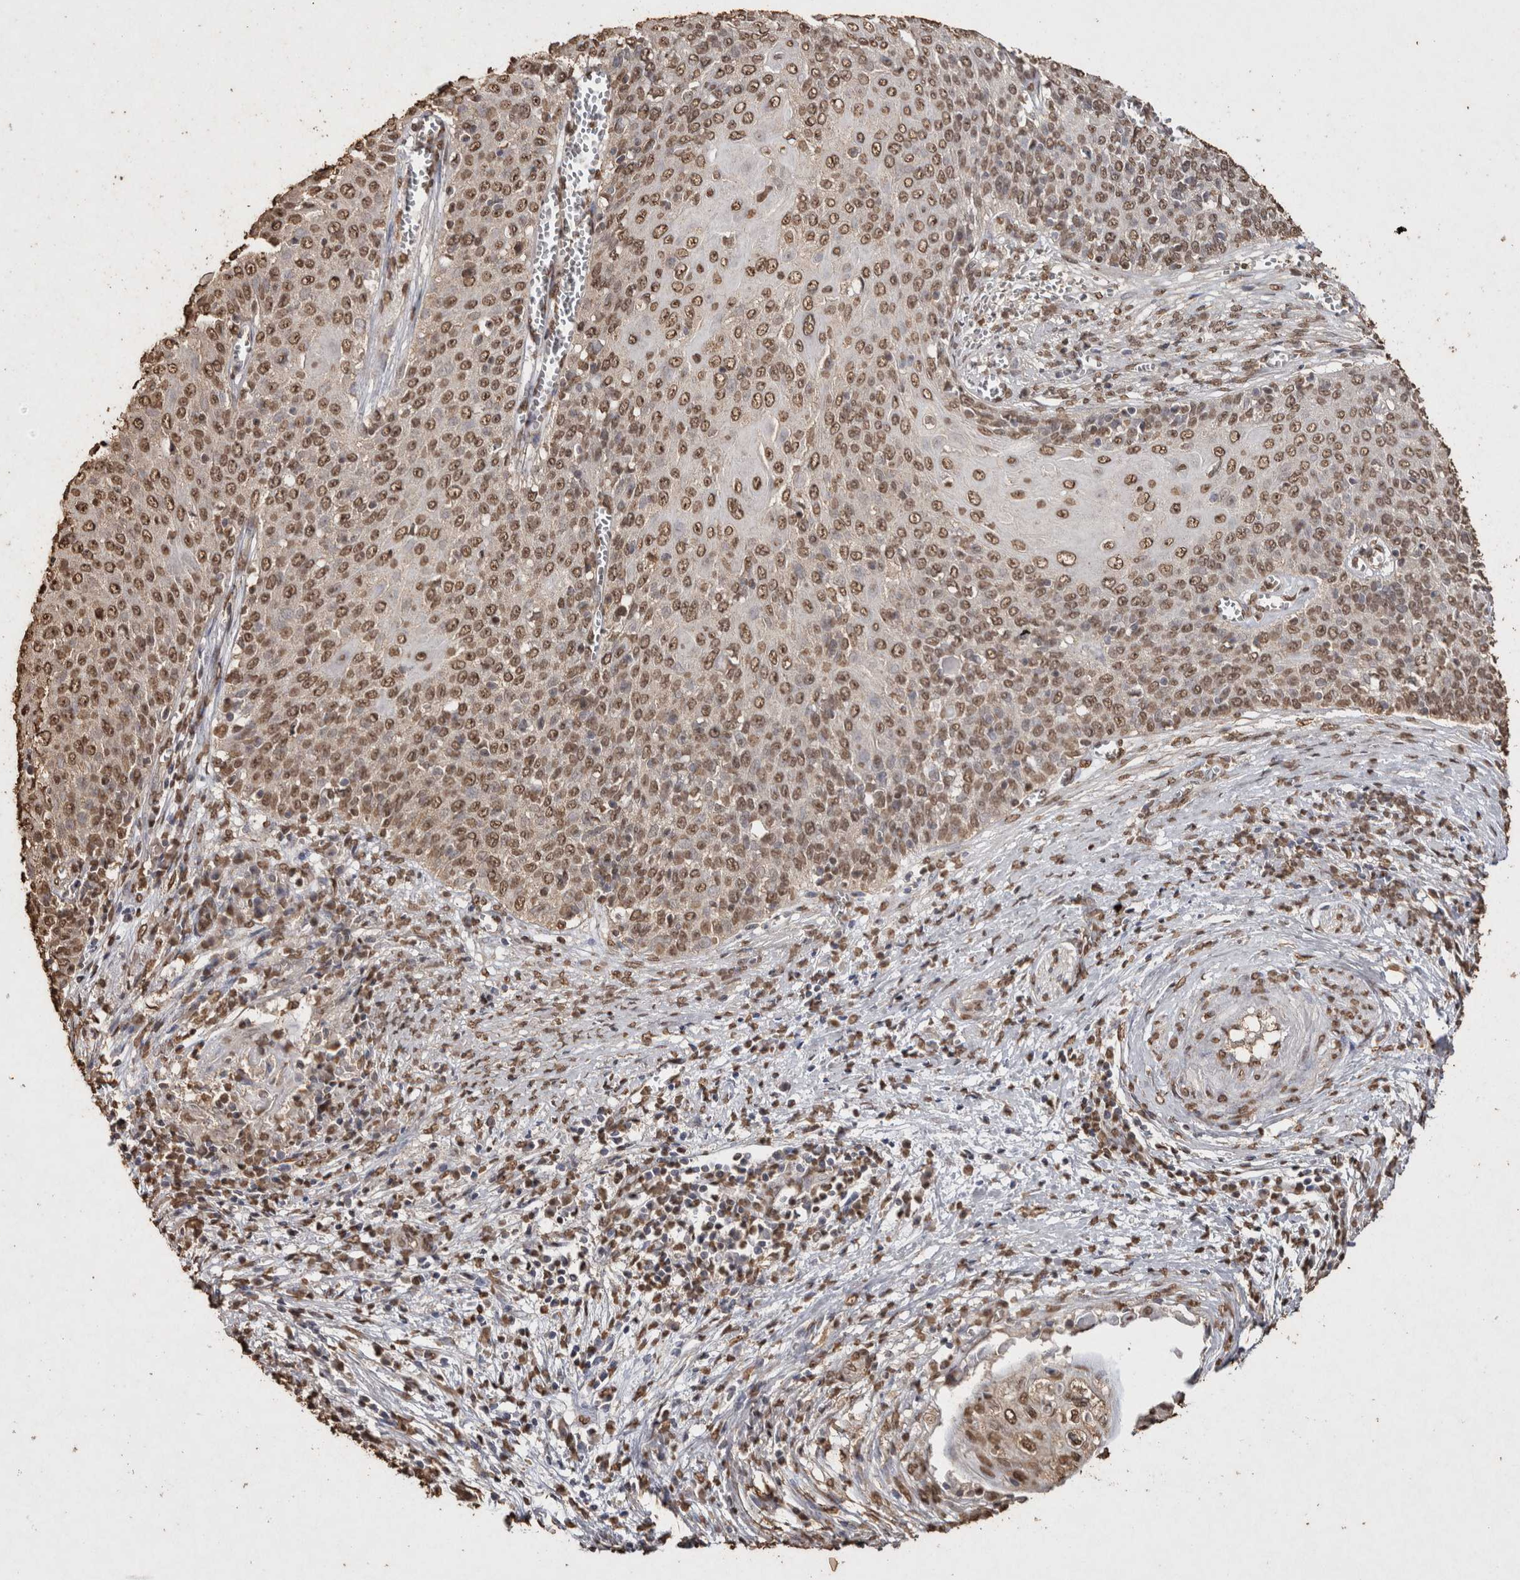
{"staining": {"intensity": "moderate", "quantity": ">75%", "location": "nuclear"}, "tissue": "cervical cancer", "cell_type": "Tumor cells", "image_type": "cancer", "snomed": [{"axis": "morphology", "description": "Squamous cell carcinoma, NOS"}, {"axis": "topography", "description": "Cervix"}], "caption": "IHC (DAB (3,3'-diaminobenzidine)) staining of human squamous cell carcinoma (cervical) demonstrates moderate nuclear protein expression in approximately >75% of tumor cells. The protein is stained brown, and the nuclei are stained in blue (DAB (3,3'-diaminobenzidine) IHC with brightfield microscopy, high magnification).", "gene": "FSTL3", "patient": {"sex": "female", "age": 39}}